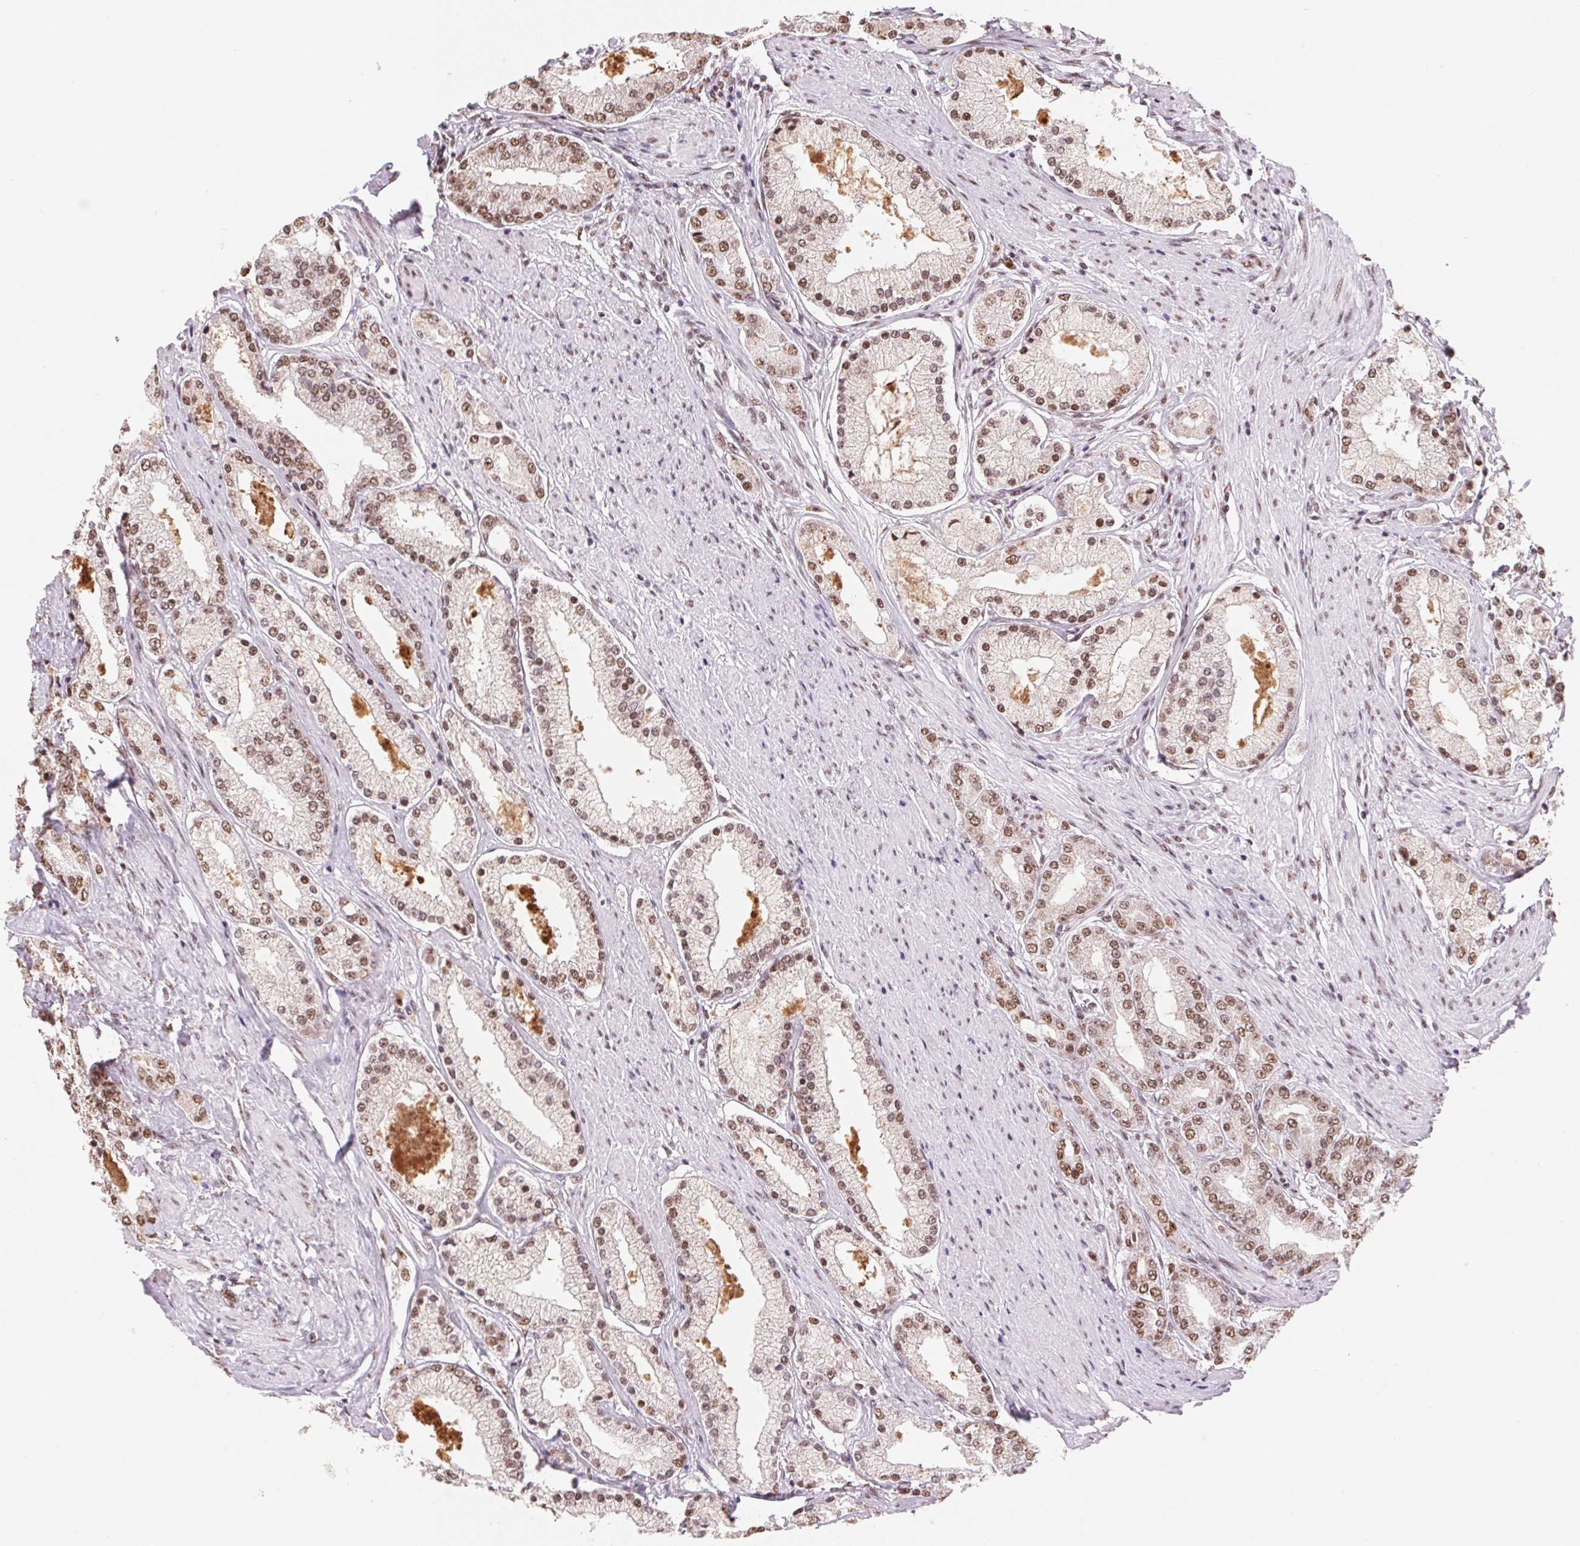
{"staining": {"intensity": "moderate", "quantity": ">75%", "location": "nuclear"}, "tissue": "prostate cancer", "cell_type": "Tumor cells", "image_type": "cancer", "snomed": [{"axis": "morphology", "description": "Adenocarcinoma, High grade"}, {"axis": "topography", "description": "Prostate"}], "caption": "Moderate nuclear protein staining is appreciated in approximately >75% of tumor cells in prostate adenocarcinoma (high-grade).", "gene": "SNRPG", "patient": {"sex": "male", "age": 67}}